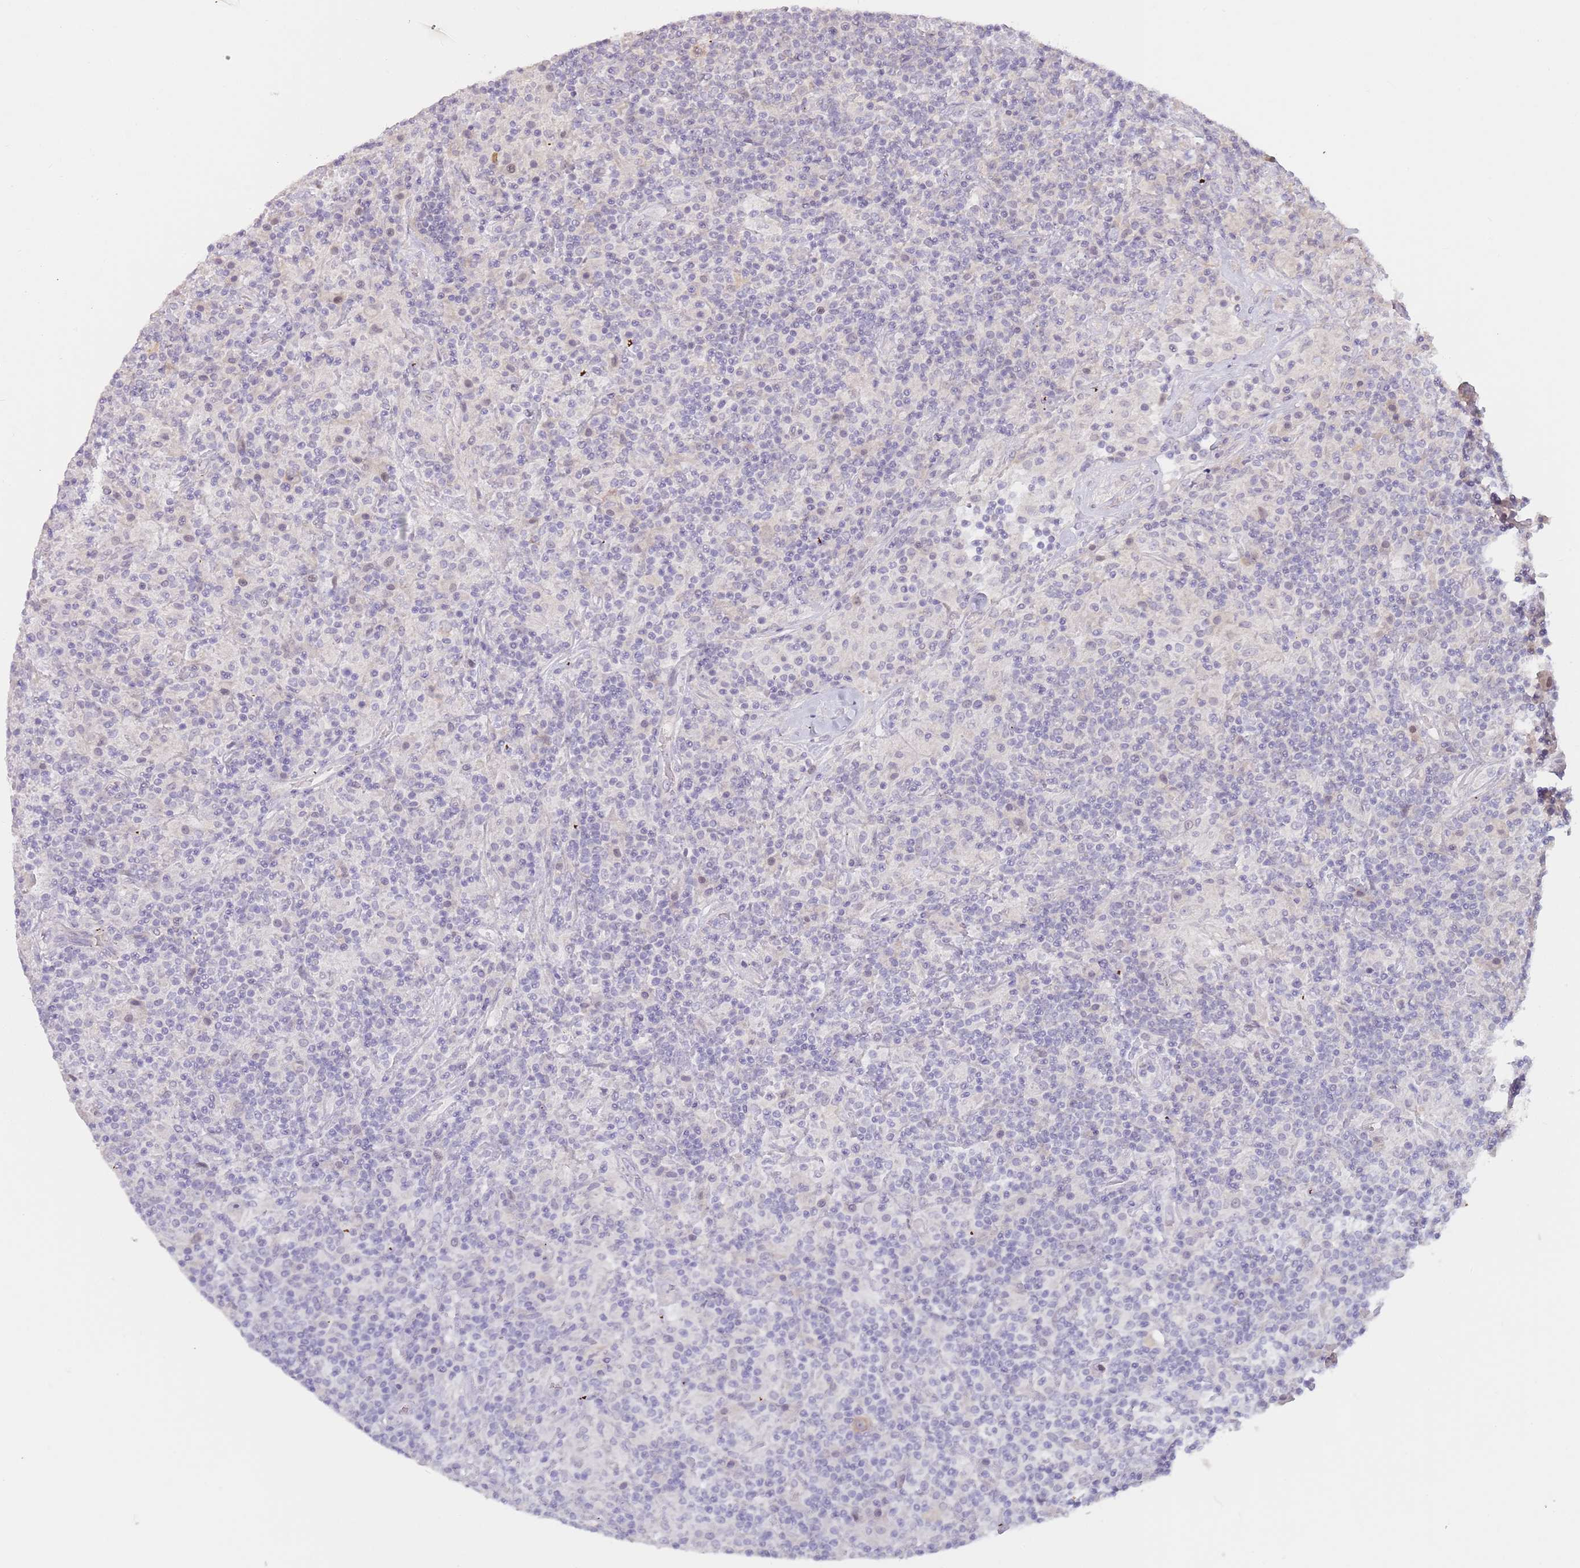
{"staining": {"intensity": "negative", "quantity": "none", "location": "none"}, "tissue": "lymphoma", "cell_type": "Tumor cells", "image_type": "cancer", "snomed": [{"axis": "morphology", "description": "Hodgkin's disease, NOS"}, {"axis": "topography", "description": "Lymph node"}], "caption": "Hodgkin's disease was stained to show a protein in brown. There is no significant expression in tumor cells. Nuclei are stained in blue.", "gene": "LDHD", "patient": {"sex": "male", "age": 70}}